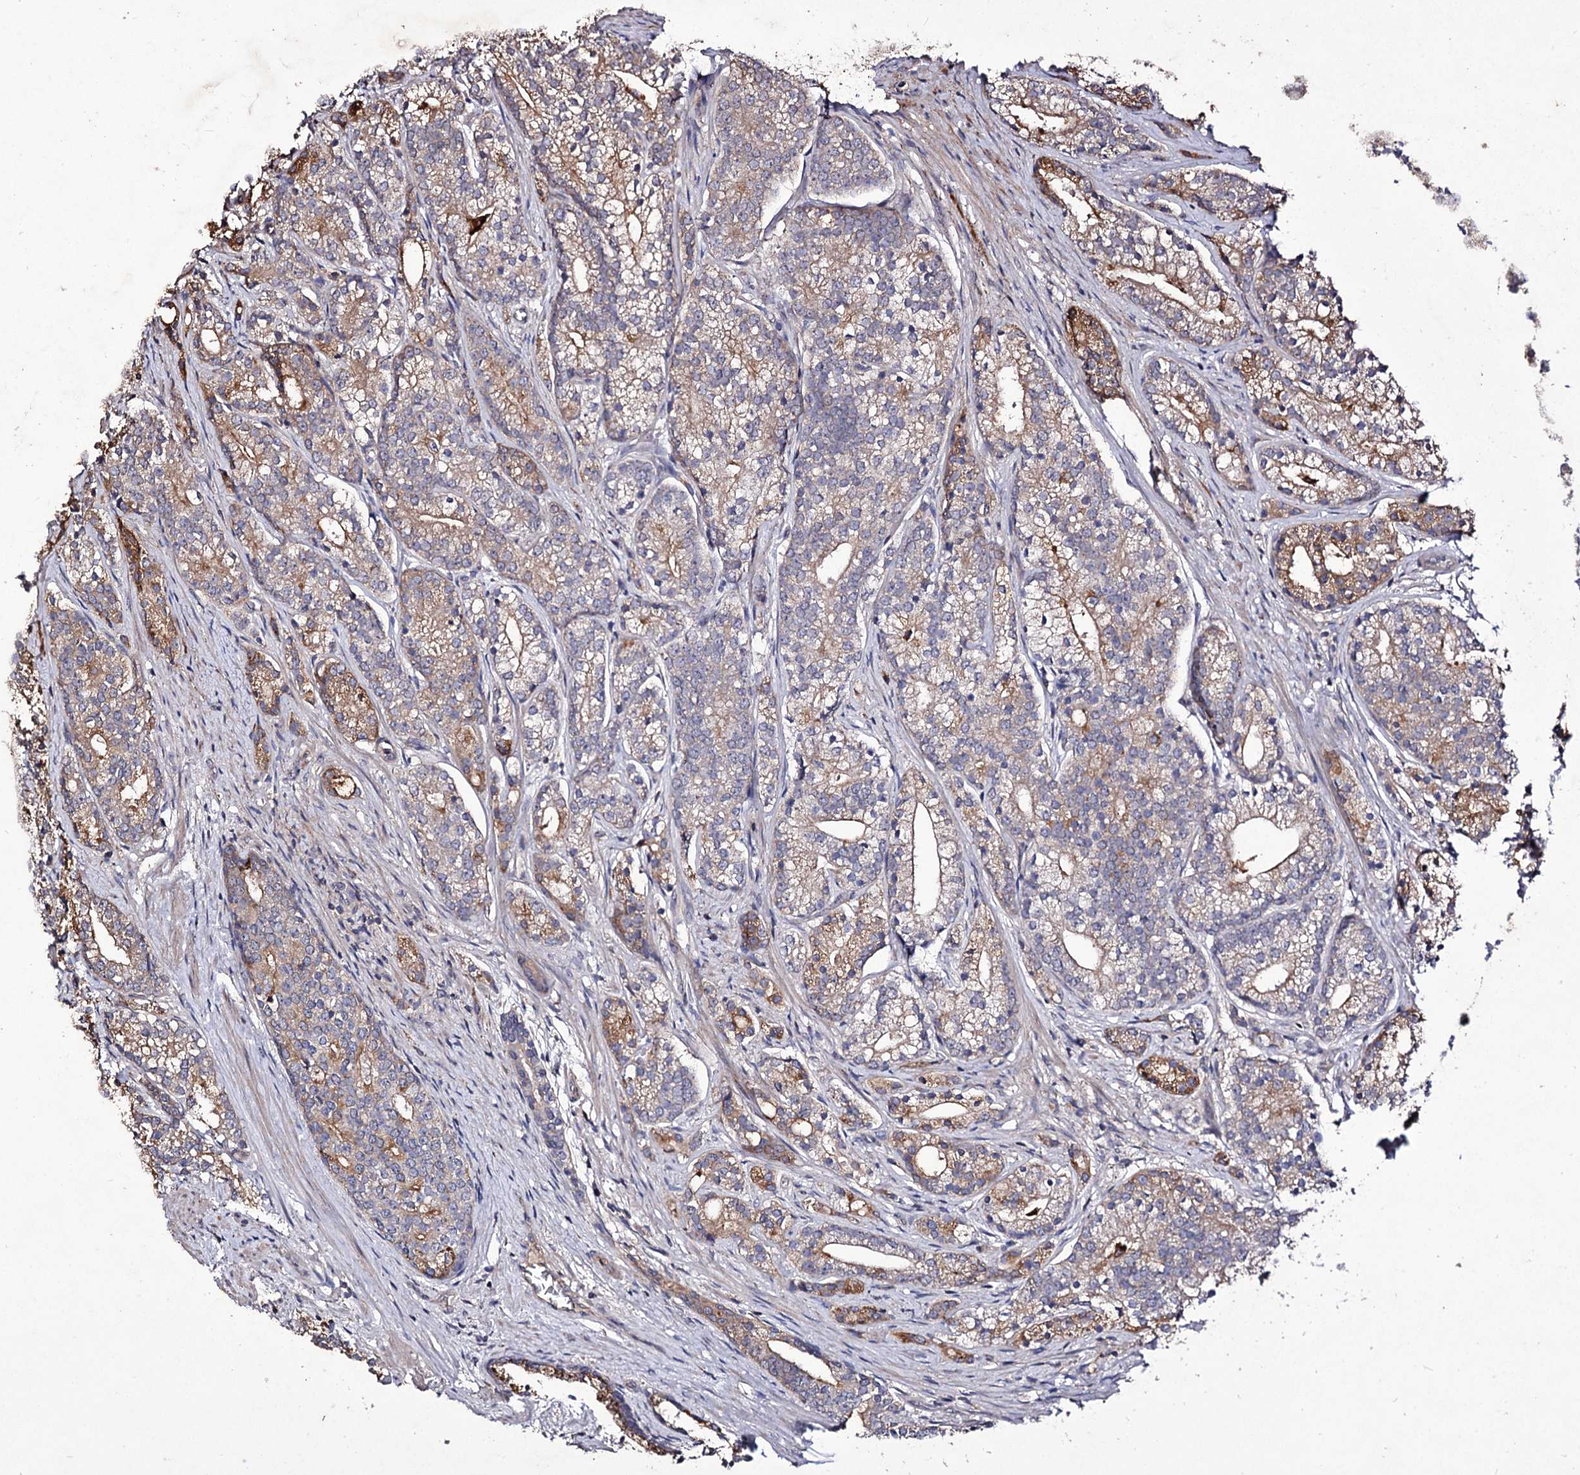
{"staining": {"intensity": "moderate", "quantity": "25%-75%", "location": "cytoplasmic/membranous"}, "tissue": "prostate cancer", "cell_type": "Tumor cells", "image_type": "cancer", "snomed": [{"axis": "morphology", "description": "Adenocarcinoma, Low grade"}, {"axis": "topography", "description": "Prostate"}], "caption": "The image demonstrates staining of prostate cancer (low-grade adenocarcinoma), revealing moderate cytoplasmic/membranous protein expression (brown color) within tumor cells.", "gene": "MYO1H", "patient": {"sex": "male", "age": 71}}